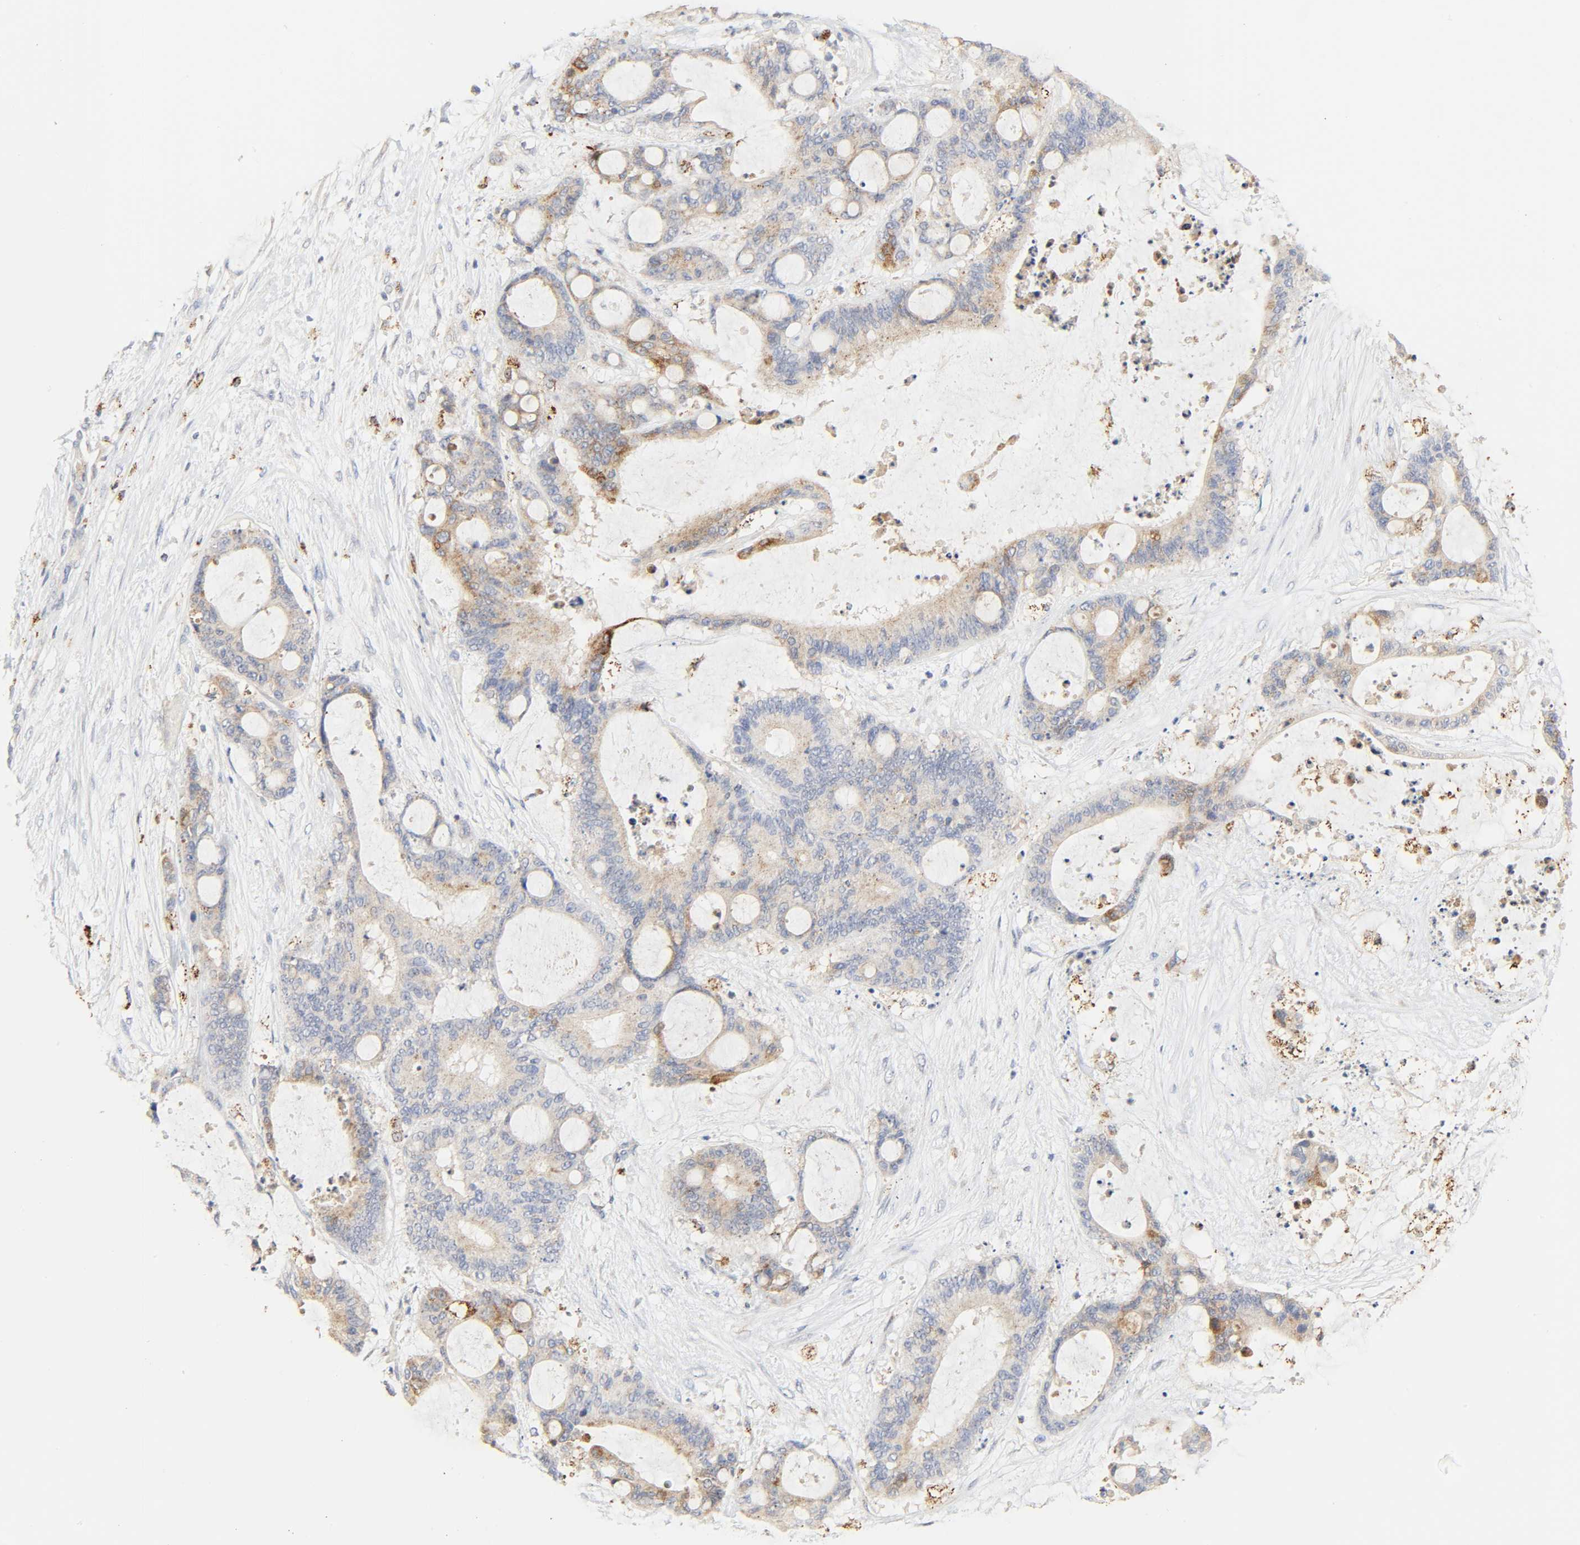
{"staining": {"intensity": "moderate", "quantity": ">75%", "location": "cytoplasmic/membranous"}, "tissue": "liver cancer", "cell_type": "Tumor cells", "image_type": "cancer", "snomed": [{"axis": "morphology", "description": "Cholangiocarcinoma"}, {"axis": "topography", "description": "Liver"}], "caption": "This micrograph shows liver cancer stained with IHC to label a protein in brown. The cytoplasmic/membranous of tumor cells show moderate positivity for the protein. Nuclei are counter-stained blue.", "gene": "CAMK2A", "patient": {"sex": "female", "age": 73}}